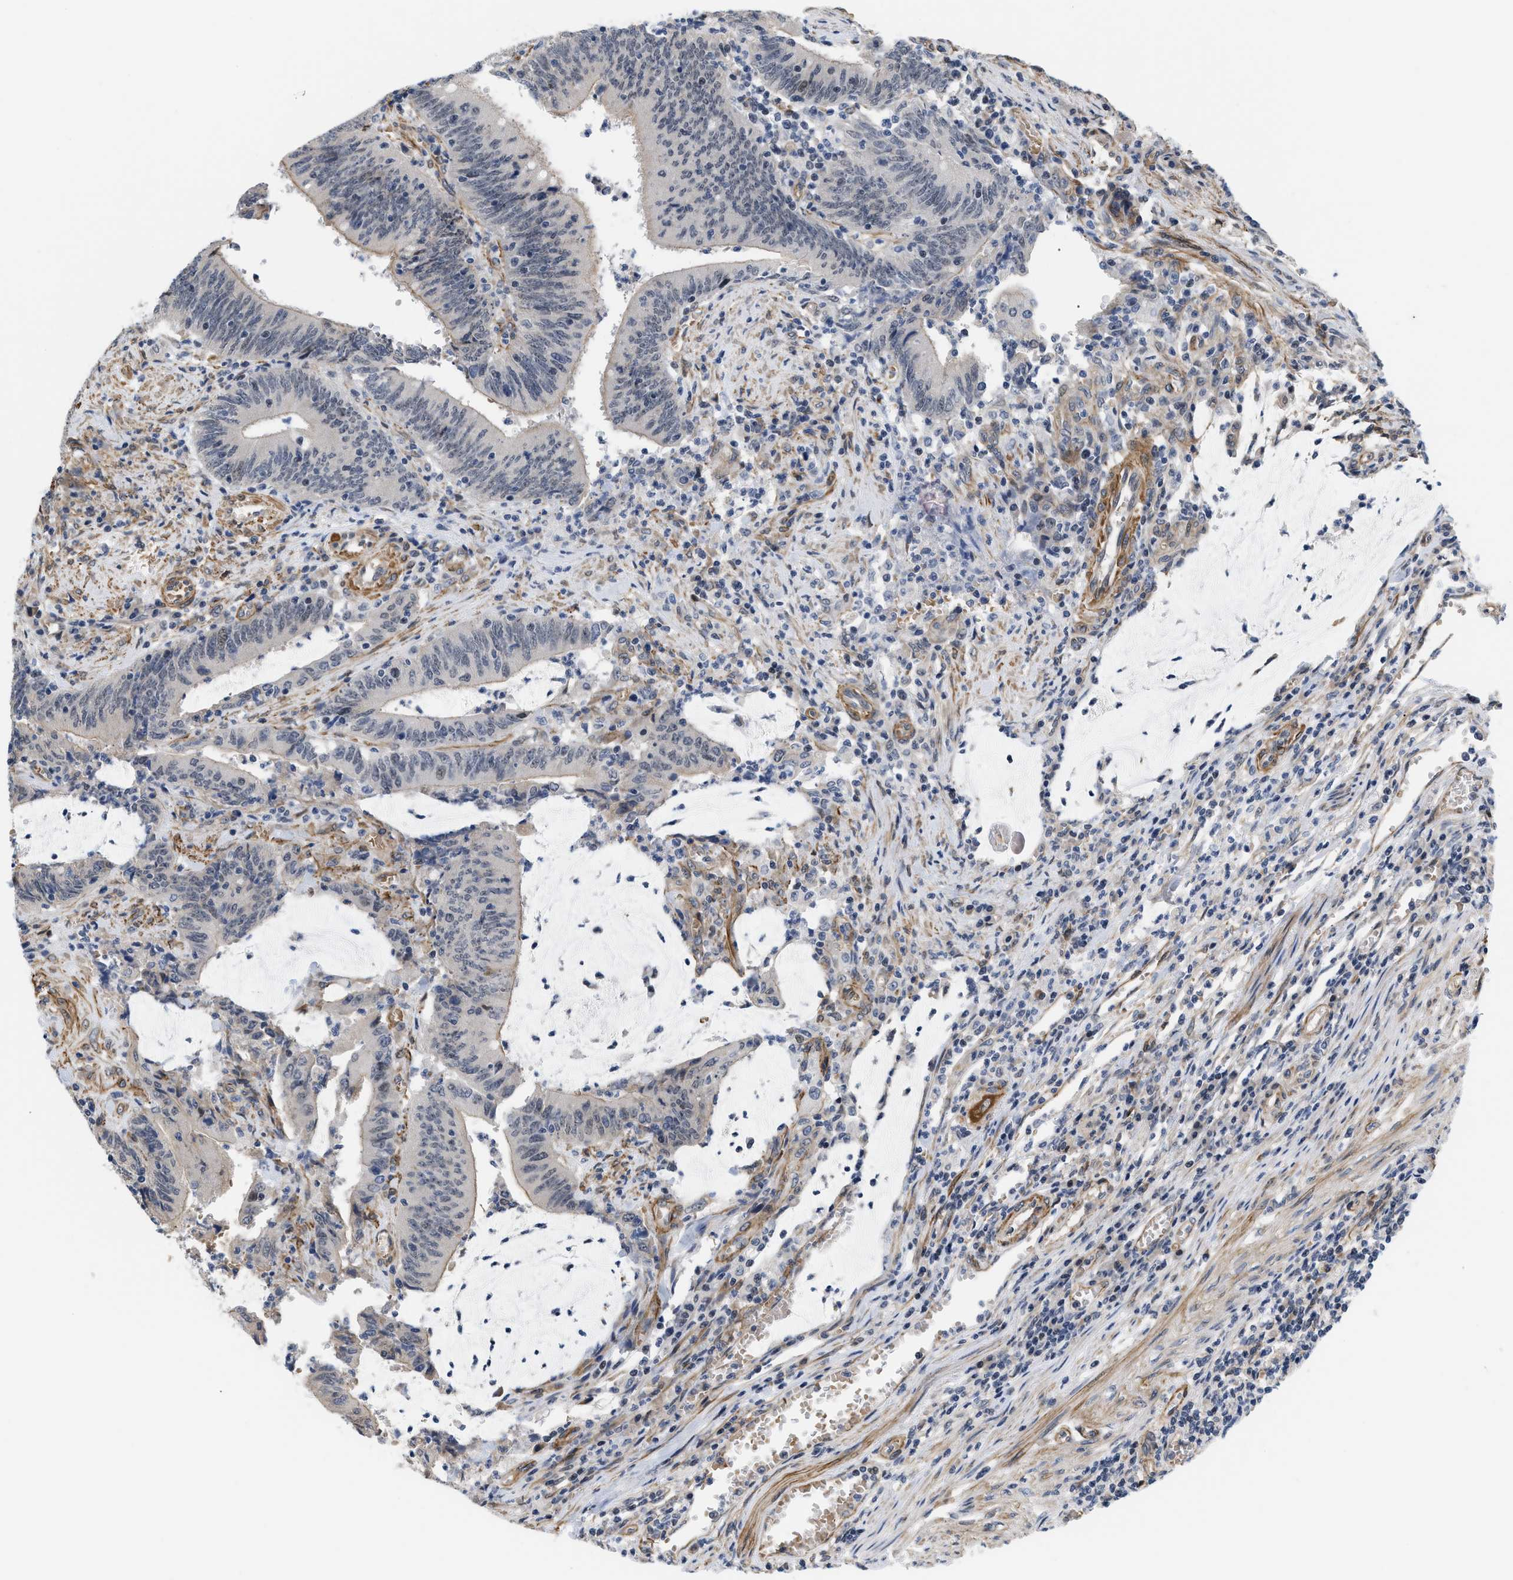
{"staining": {"intensity": "negative", "quantity": "none", "location": "none"}, "tissue": "colorectal cancer", "cell_type": "Tumor cells", "image_type": "cancer", "snomed": [{"axis": "morphology", "description": "Normal tissue, NOS"}, {"axis": "morphology", "description": "Adenocarcinoma, NOS"}, {"axis": "topography", "description": "Rectum"}], "caption": "Immunohistochemical staining of colorectal adenocarcinoma demonstrates no significant staining in tumor cells.", "gene": "GPRASP2", "patient": {"sex": "female", "age": 66}}